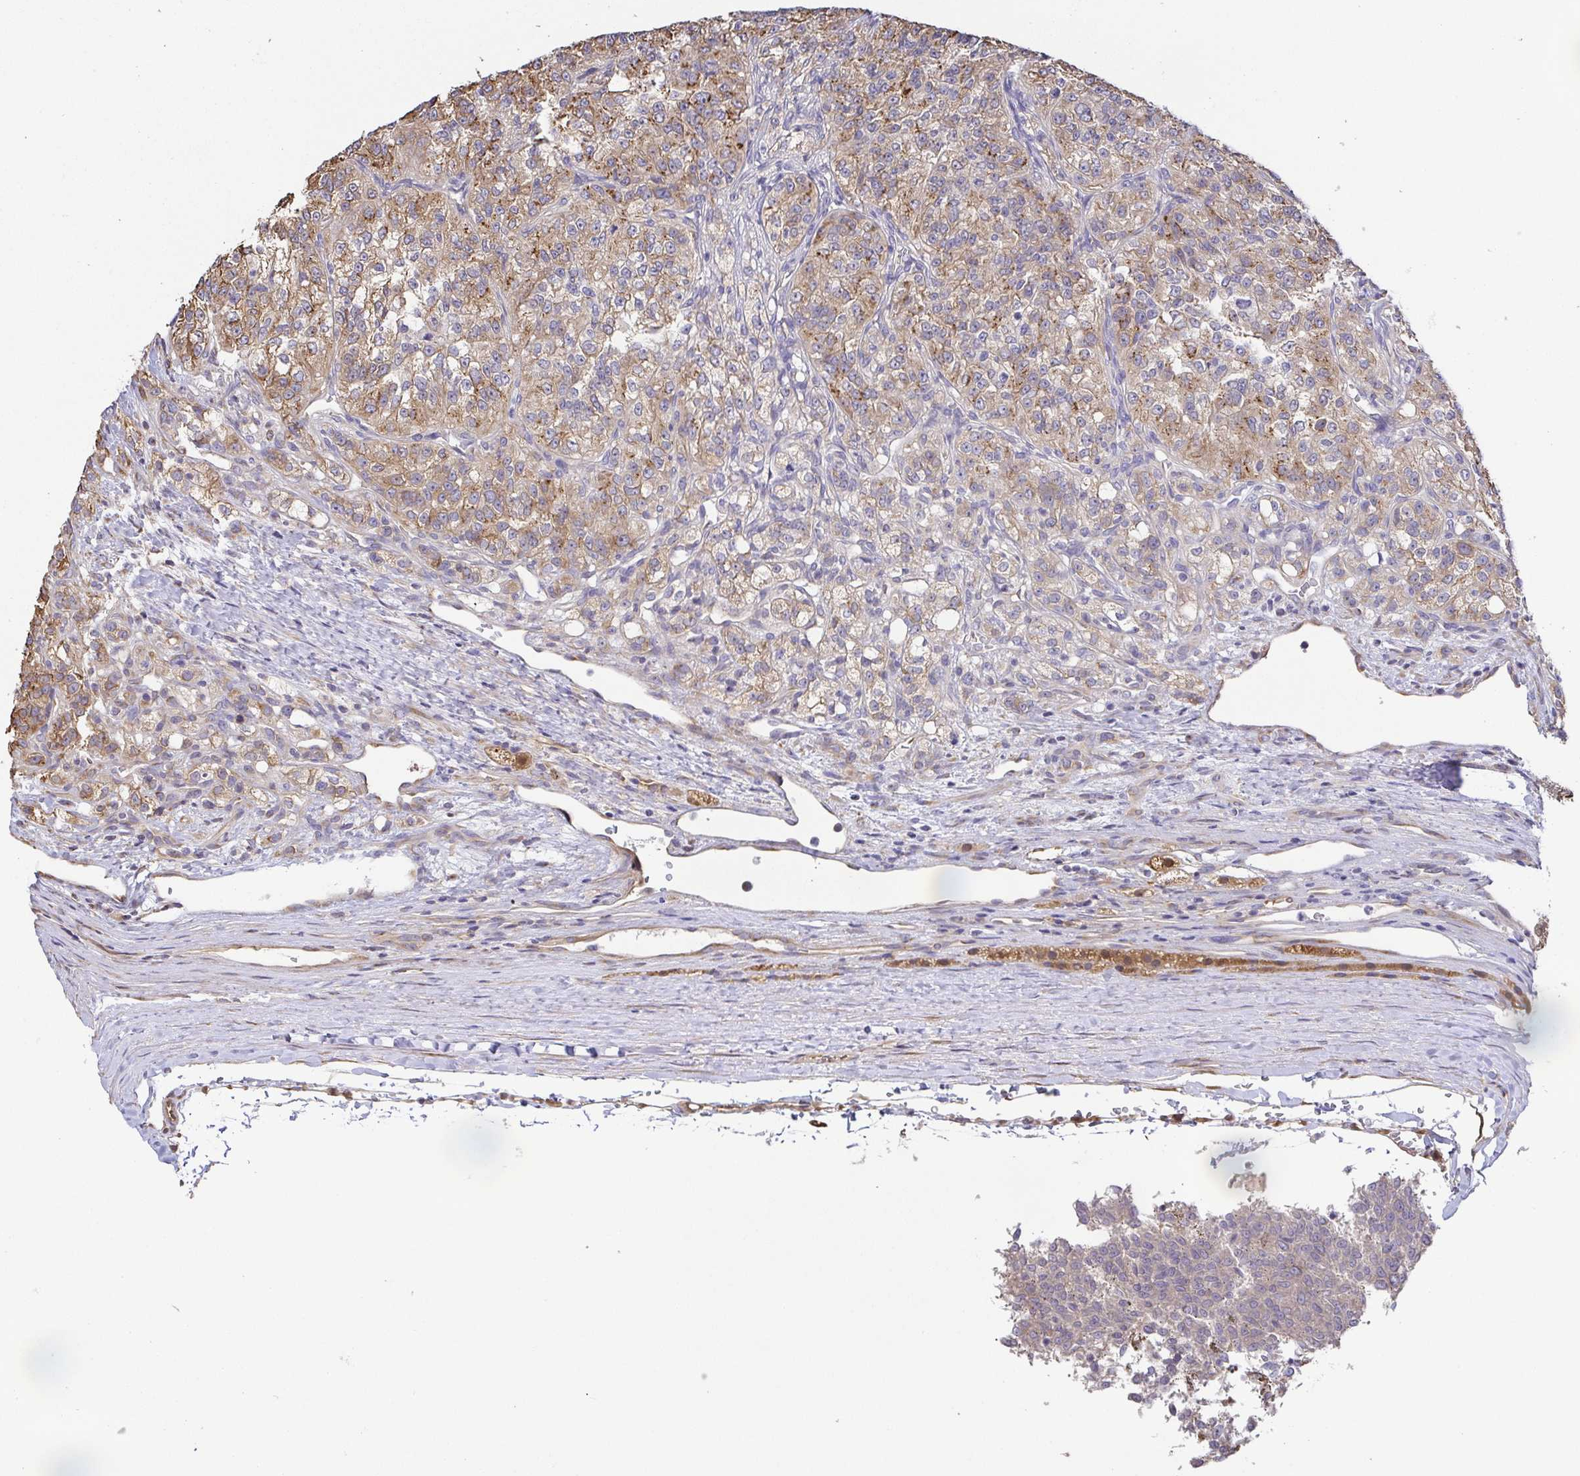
{"staining": {"intensity": "weak", "quantity": ">75%", "location": "cytoplasmic/membranous"}, "tissue": "renal cancer", "cell_type": "Tumor cells", "image_type": "cancer", "snomed": [{"axis": "morphology", "description": "Adenocarcinoma, NOS"}, {"axis": "topography", "description": "Kidney"}], "caption": "Protein staining displays weak cytoplasmic/membranous positivity in about >75% of tumor cells in renal cancer.", "gene": "EIF3D", "patient": {"sex": "female", "age": 63}}